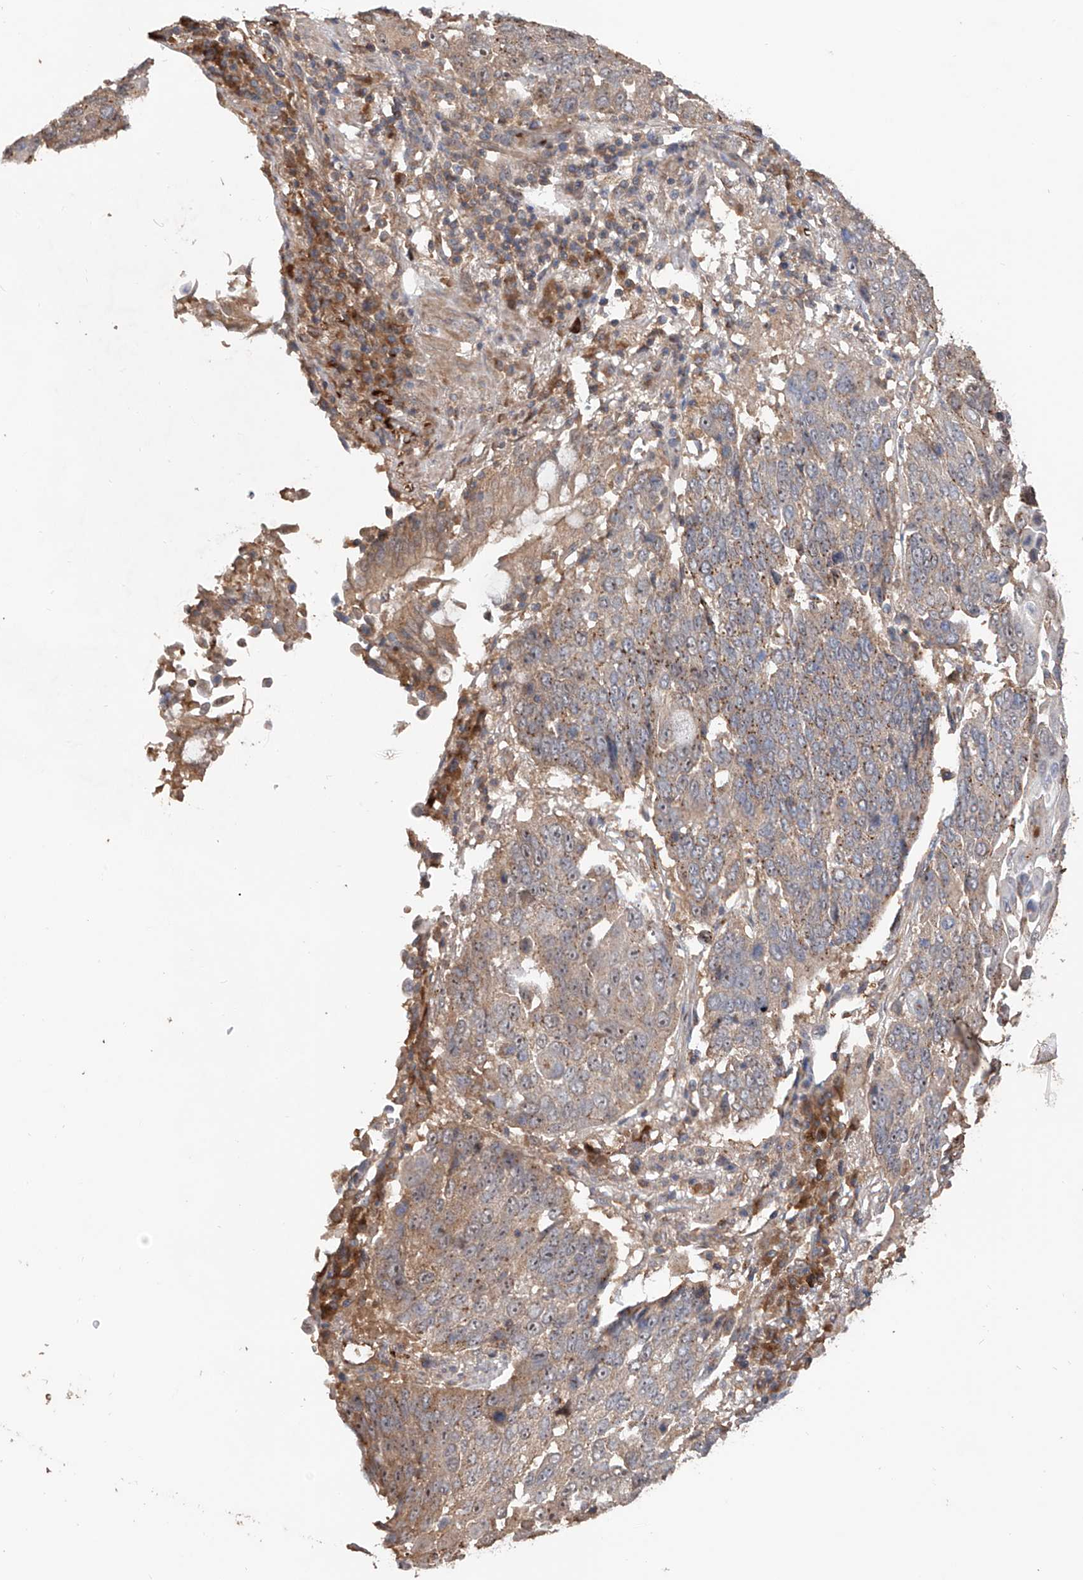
{"staining": {"intensity": "weak", "quantity": "25%-75%", "location": "cytoplasmic/membranous"}, "tissue": "lung cancer", "cell_type": "Tumor cells", "image_type": "cancer", "snomed": [{"axis": "morphology", "description": "Squamous cell carcinoma, NOS"}, {"axis": "topography", "description": "Lung"}], "caption": "Tumor cells demonstrate weak cytoplasmic/membranous staining in approximately 25%-75% of cells in lung cancer.", "gene": "EDN1", "patient": {"sex": "male", "age": 66}}